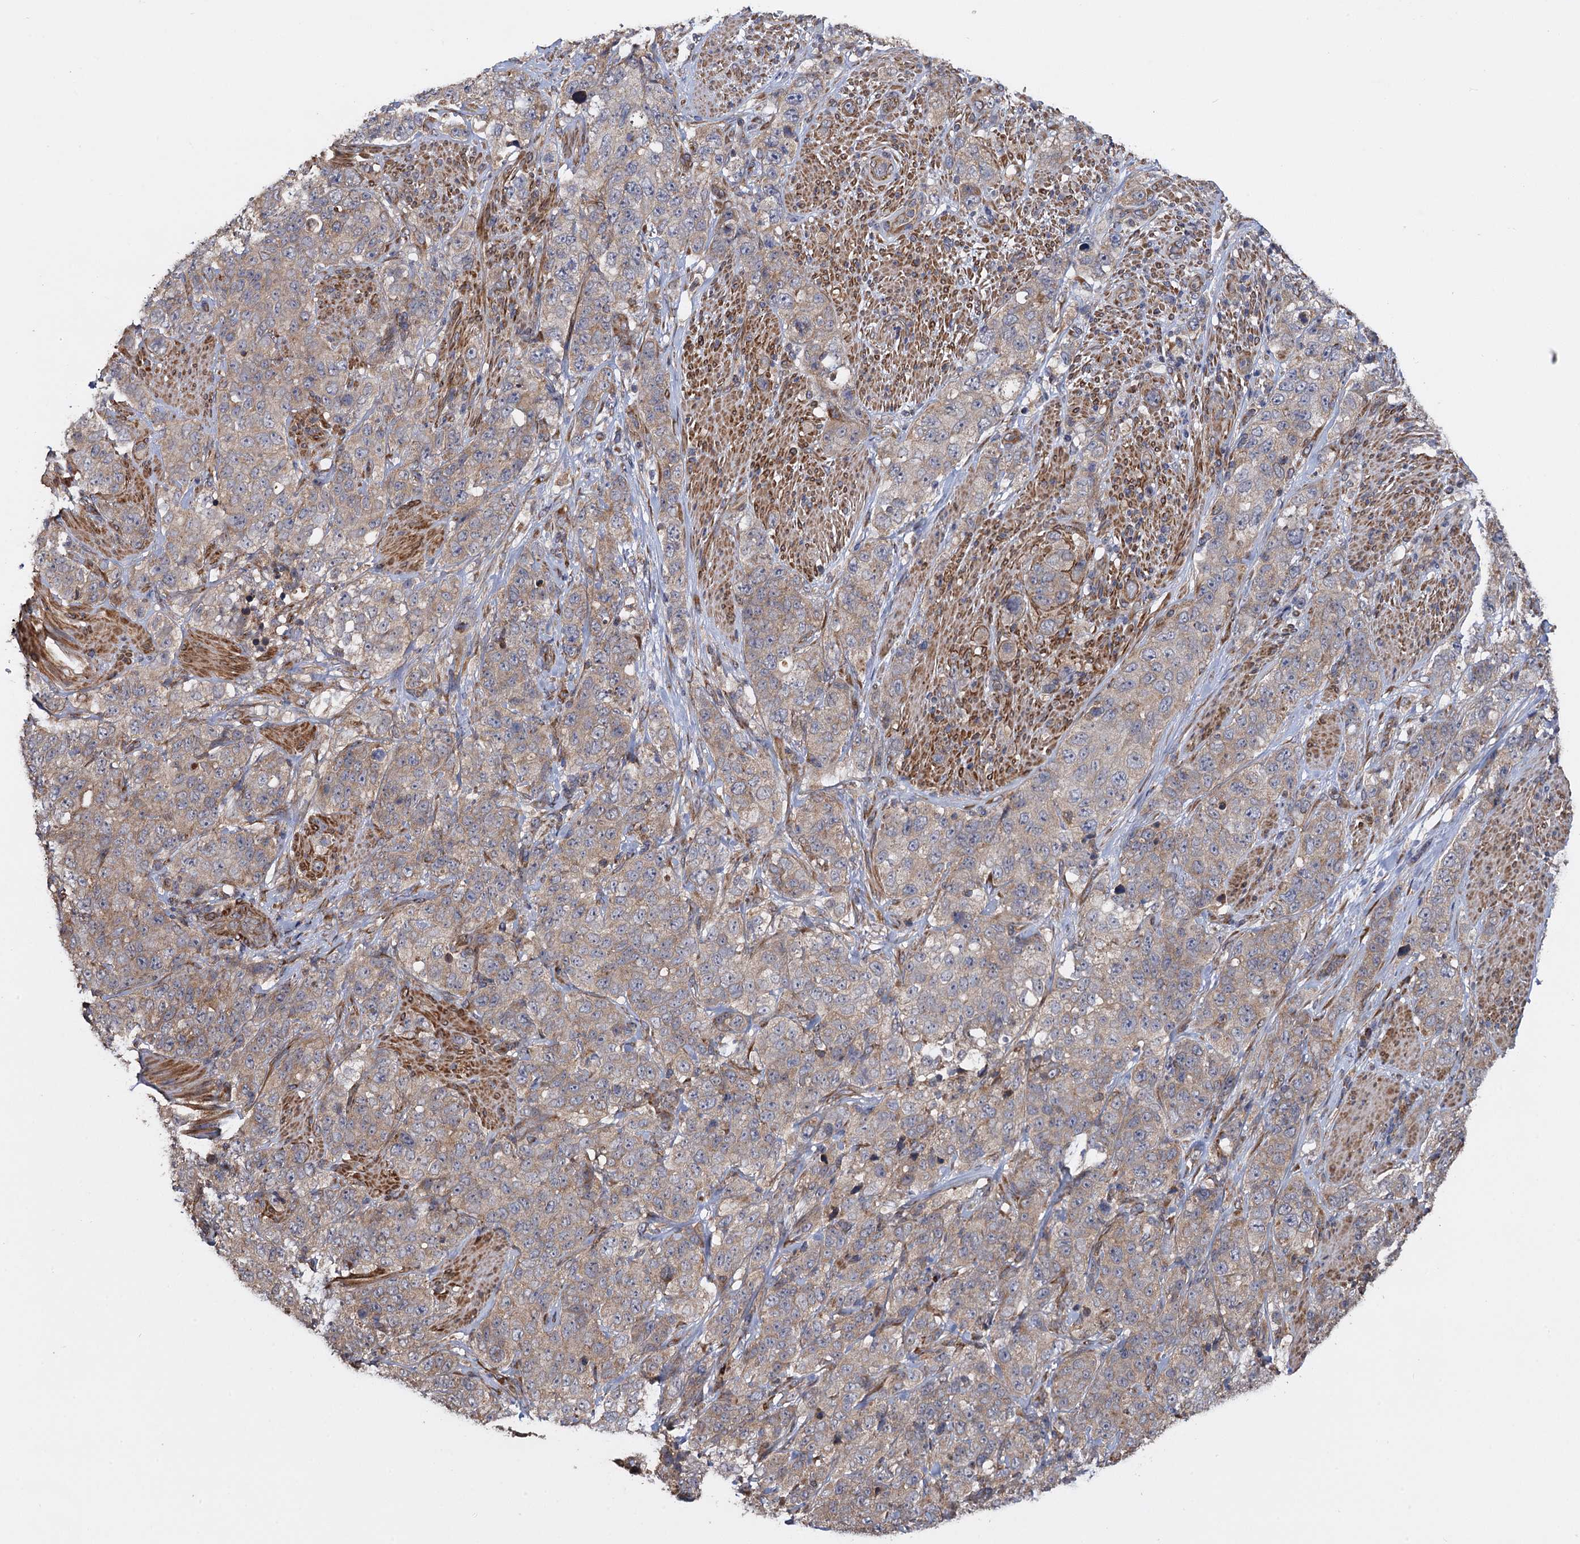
{"staining": {"intensity": "weak", "quantity": "25%-75%", "location": "cytoplasmic/membranous"}, "tissue": "stomach cancer", "cell_type": "Tumor cells", "image_type": "cancer", "snomed": [{"axis": "morphology", "description": "Adenocarcinoma, NOS"}, {"axis": "topography", "description": "Stomach"}], "caption": "Brown immunohistochemical staining in human stomach adenocarcinoma exhibits weak cytoplasmic/membranous expression in about 25%-75% of tumor cells.", "gene": "HAUS1", "patient": {"sex": "male", "age": 48}}